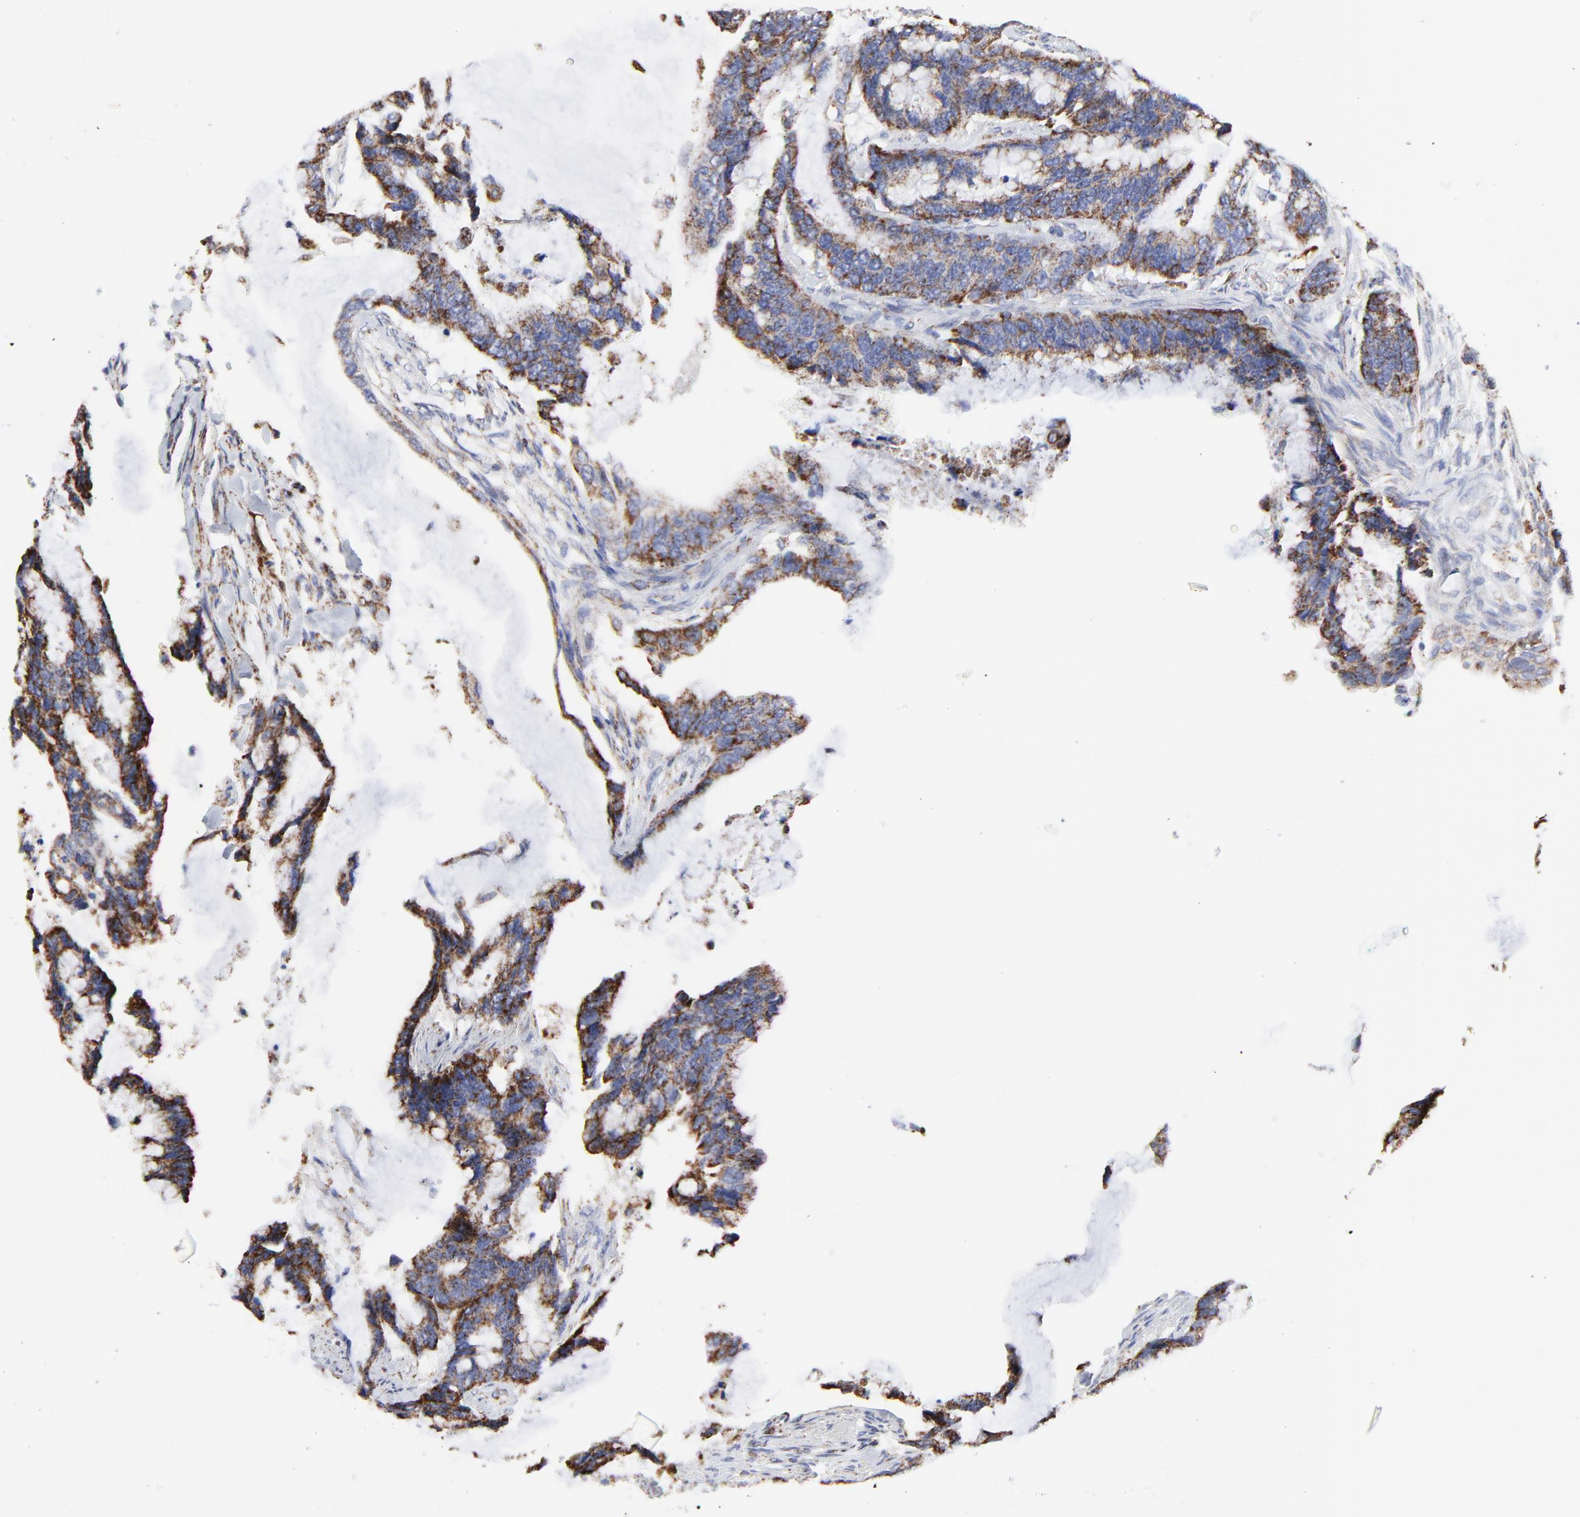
{"staining": {"intensity": "strong", "quantity": ">75%", "location": "cytoplasmic/membranous"}, "tissue": "colorectal cancer", "cell_type": "Tumor cells", "image_type": "cancer", "snomed": [{"axis": "morphology", "description": "Adenocarcinoma, NOS"}, {"axis": "topography", "description": "Rectum"}], "caption": "Colorectal cancer stained with IHC shows strong cytoplasmic/membranous expression in approximately >75% of tumor cells.", "gene": "PINK1", "patient": {"sex": "female", "age": 59}}